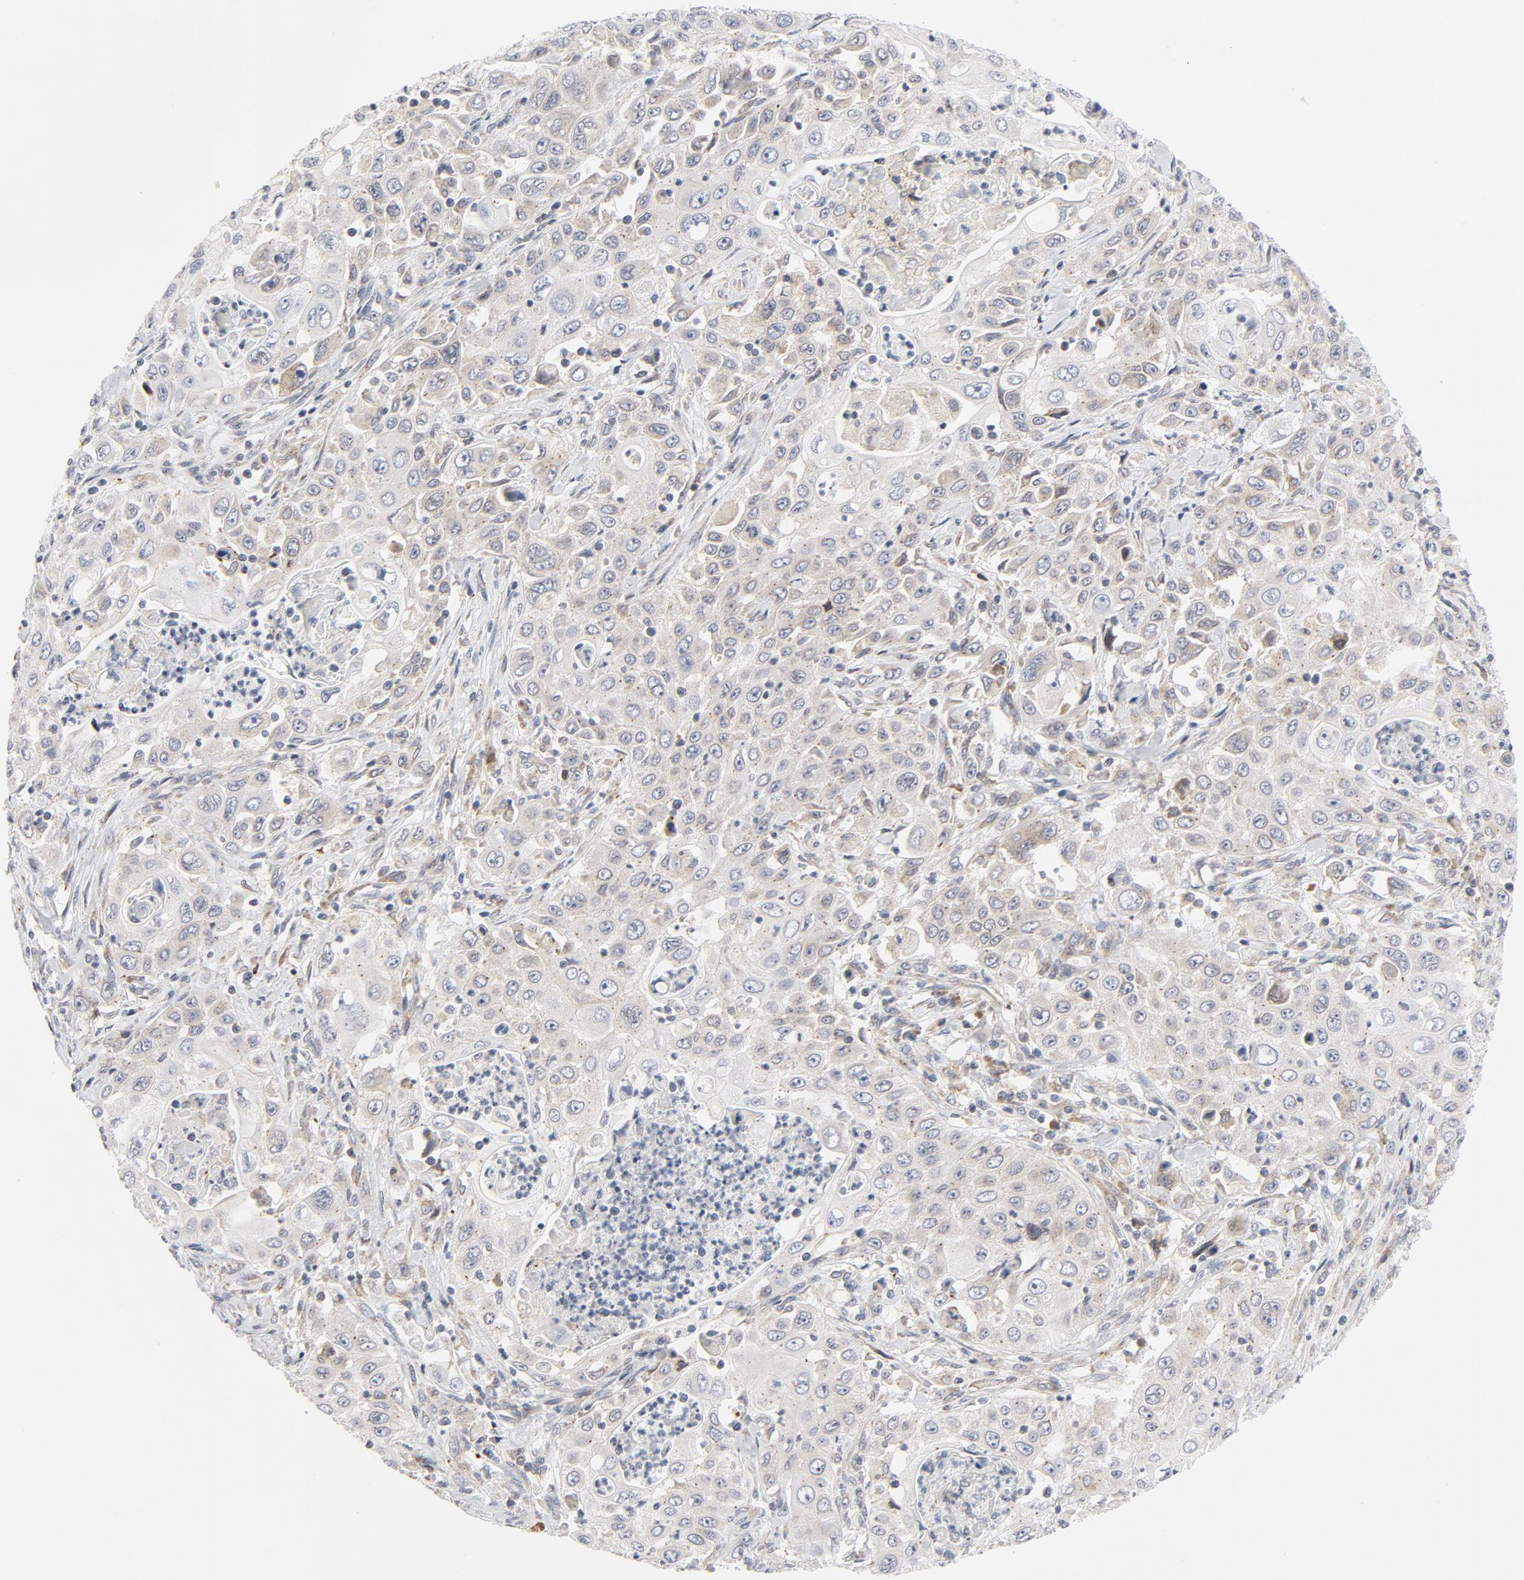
{"staining": {"intensity": "weak", "quantity": "25%-75%", "location": "cytoplasmic/membranous"}, "tissue": "pancreatic cancer", "cell_type": "Tumor cells", "image_type": "cancer", "snomed": [{"axis": "morphology", "description": "Adenocarcinoma, NOS"}, {"axis": "topography", "description": "Pancreas"}], "caption": "Weak cytoplasmic/membranous expression for a protein is seen in about 25%-75% of tumor cells of pancreatic cancer using IHC.", "gene": "LRP6", "patient": {"sex": "male", "age": 70}}